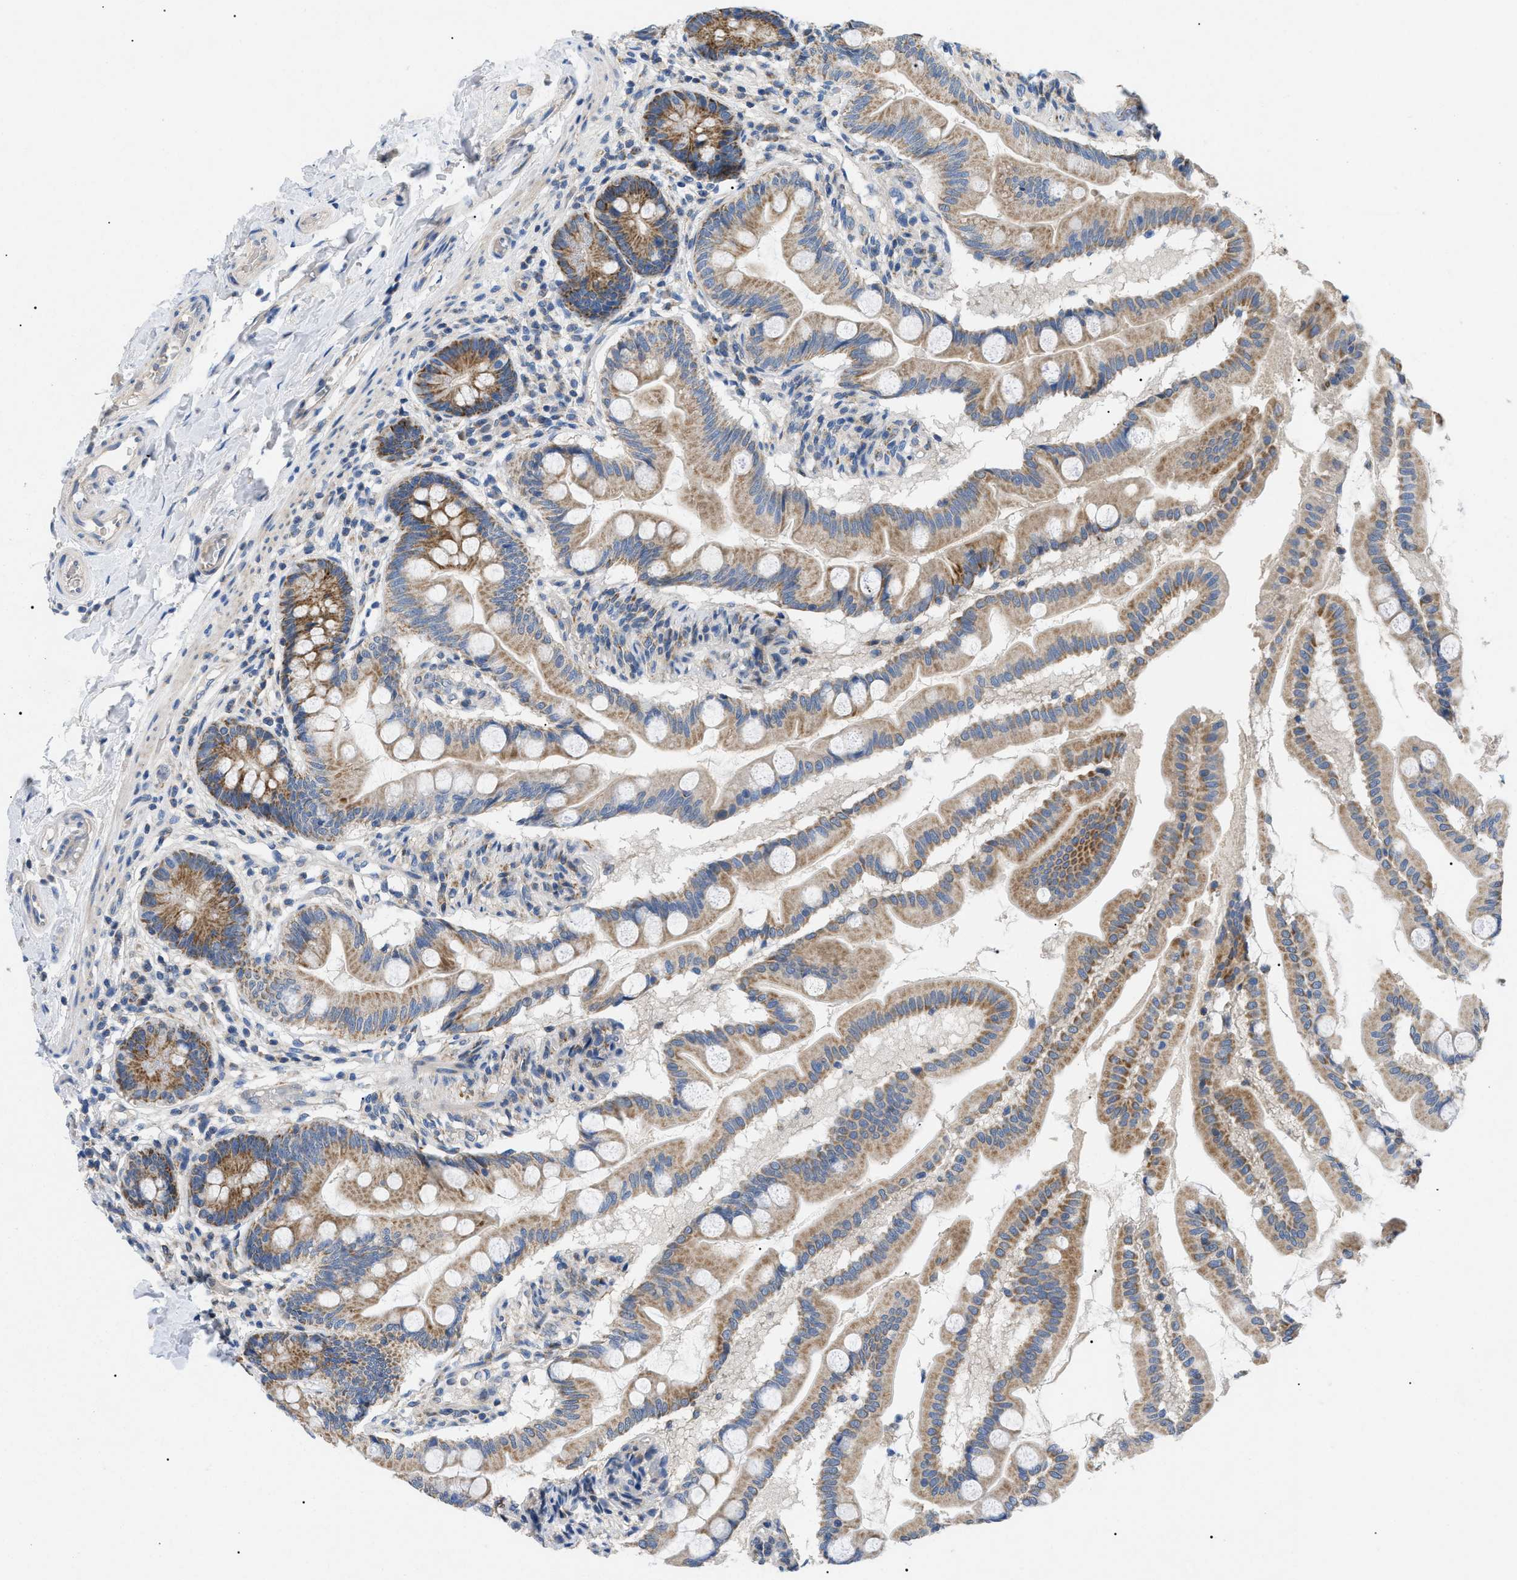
{"staining": {"intensity": "moderate", "quantity": ">75%", "location": "cytoplasmic/membranous"}, "tissue": "small intestine", "cell_type": "Glandular cells", "image_type": "normal", "snomed": [{"axis": "morphology", "description": "Normal tissue, NOS"}, {"axis": "topography", "description": "Small intestine"}], "caption": "This is an image of immunohistochemistry staining of benign small intestine, which shows moderate expression in the cytoplasmic/membranous of glandular cells.", "gene": "TOMM6", "patient": {"sex": "female", "age": 56}}